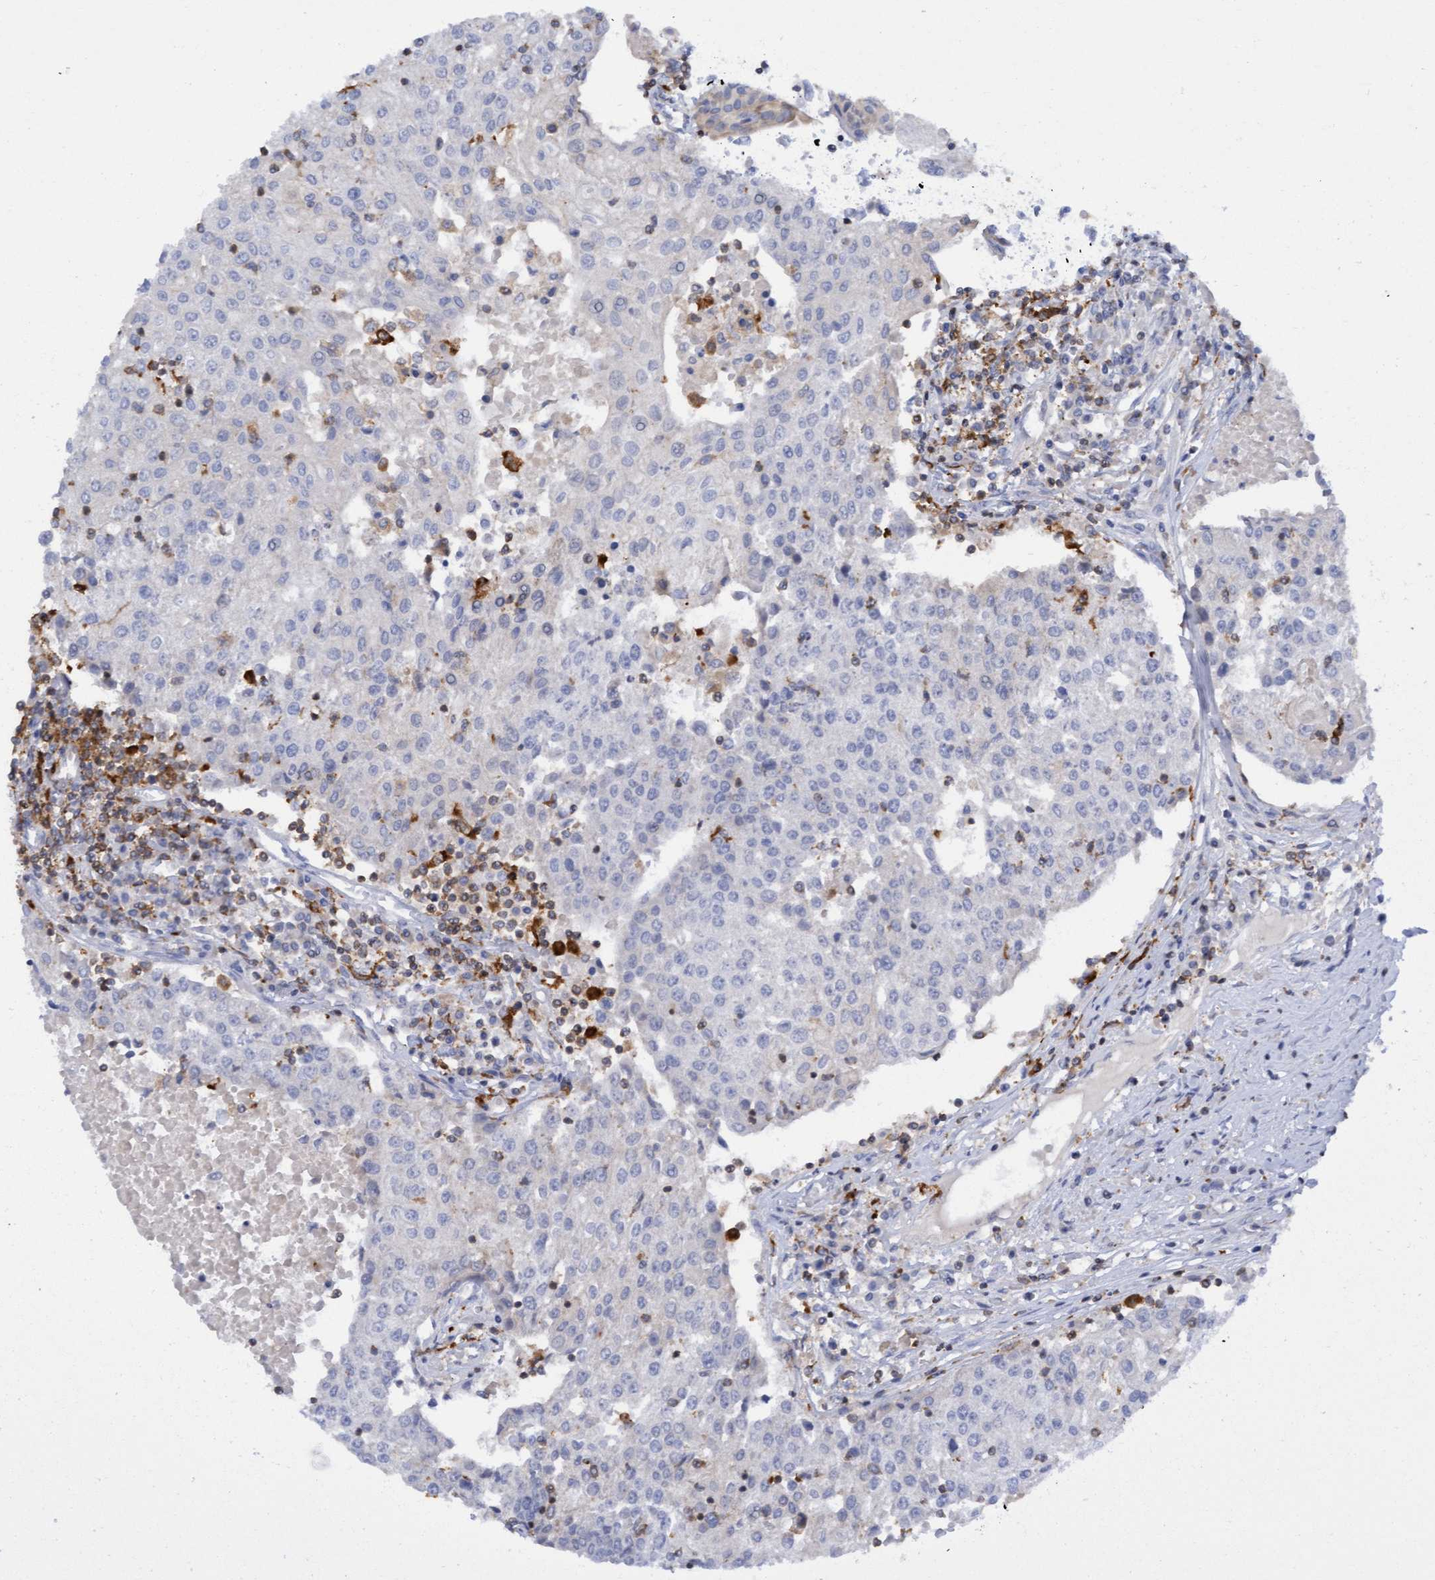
{"staining": {"intensity": "negative", "quantity": "none", "location": "none"}, "tissue": "urothelial cancer", "cell_type": "Tumor cells", "image_type": "cancer", "snomed": [{"axis": "morphology", "description": "Urothelial carcinoma, High grade"}, {"axis": "topography", "description": "Urinary bladder"}], "caption": "IHC image of urothelial carcinoma (high-grade) stained for a protein (brown), which displays no staining in tumor cells.", "gene": "FNBP1", "patient": {"sex": "female", "age": 85}}